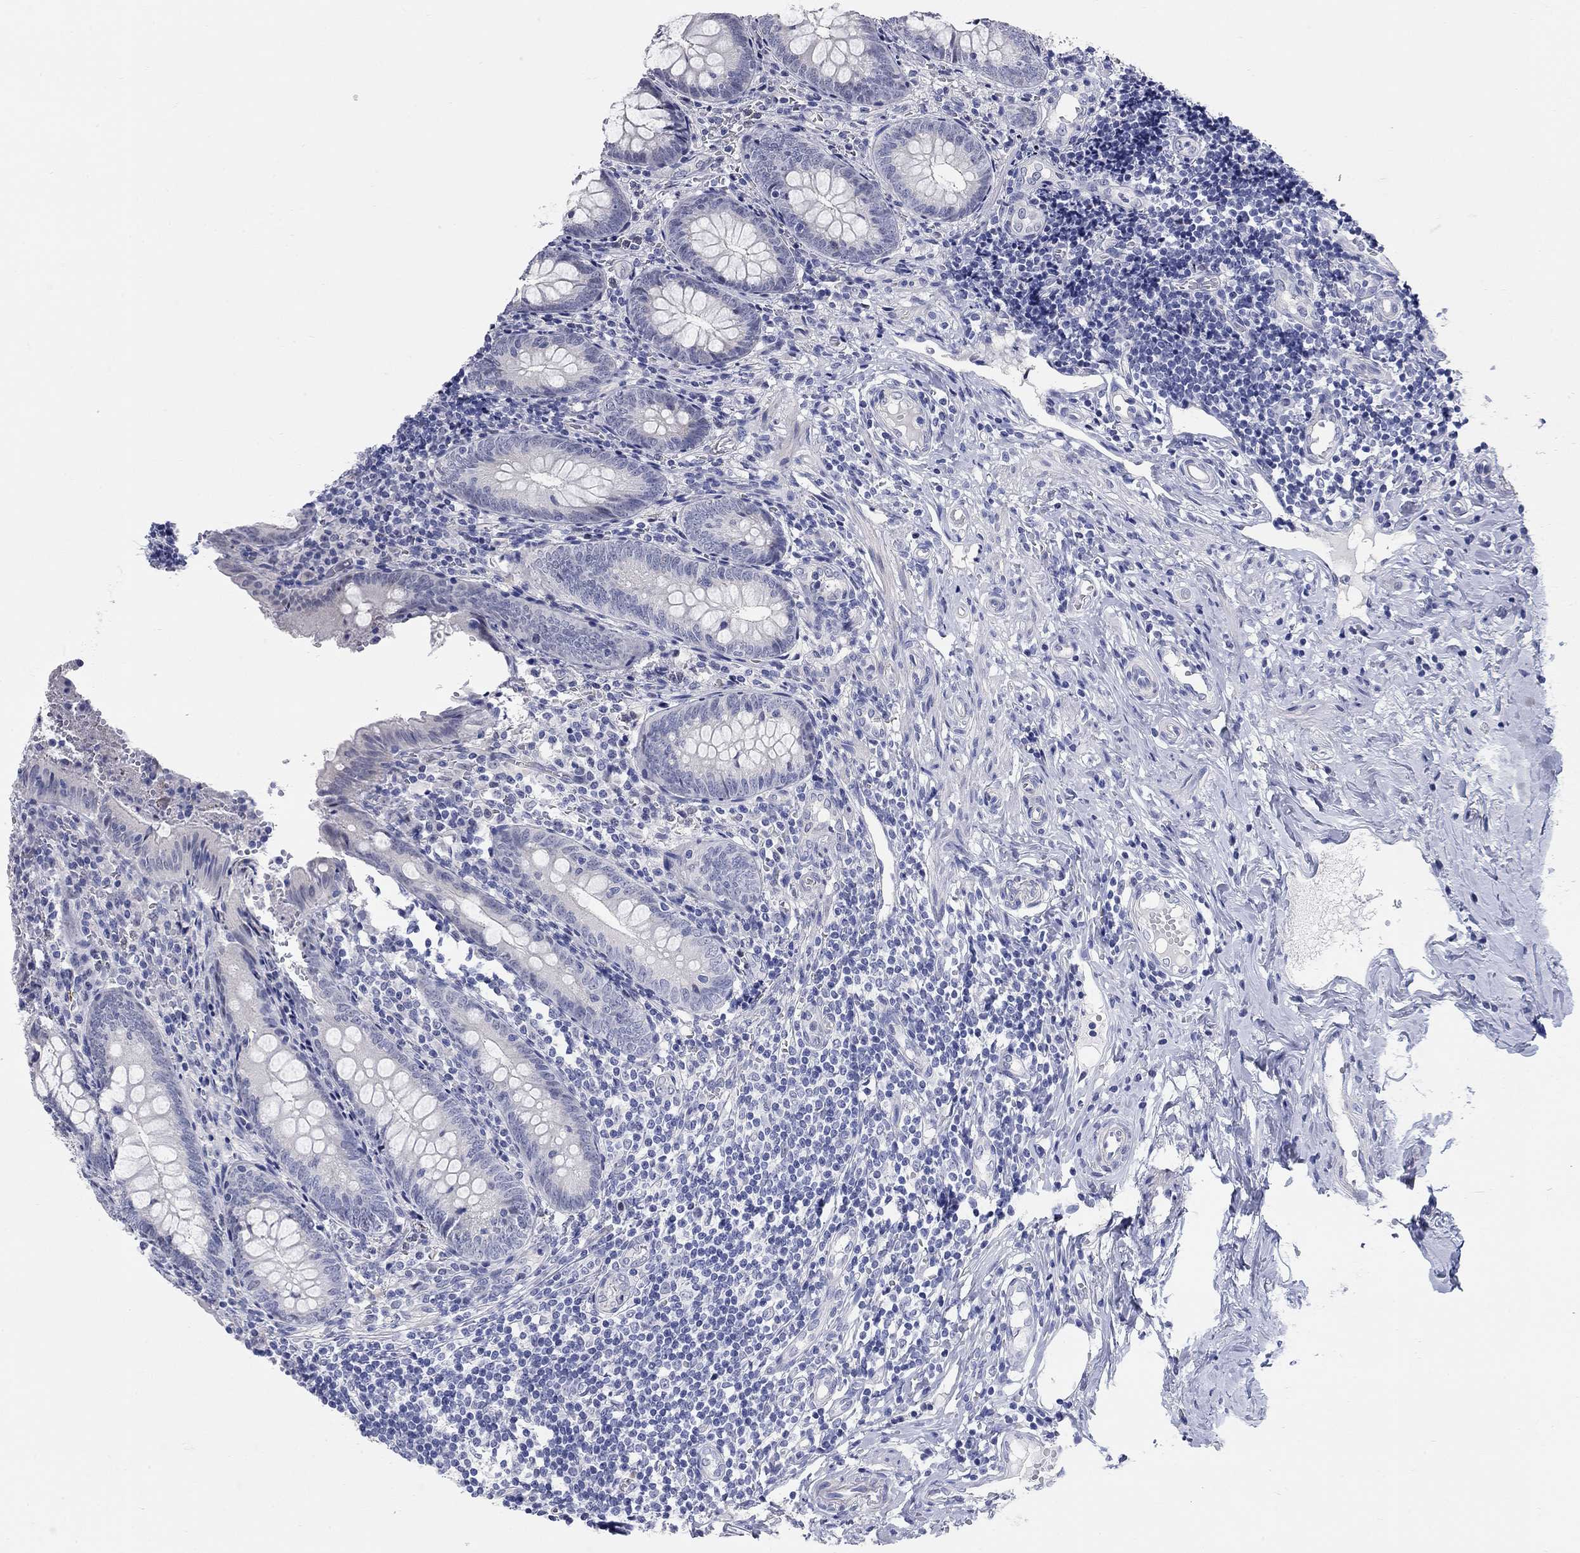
{"staining": {"intensity": "negative", "quantity": "none", "location": "none"}, "tissue": "appendix", "cell_type": "Glandular cells", "image_type": "normal", "snomed": [{"axis": "morphology", "description": "Normal tissue, NOS"}, {"axis": "topography", "description": "Appendix"}], "caption": "Immunohistochemical staining of benign appendix displays no significant positivity in glandular cells. (DAB (3,3'-diaminobenzidine) IHC, high magnification).", "gene": "WASF3", "patient": {"sex": "female", "age": 23}}